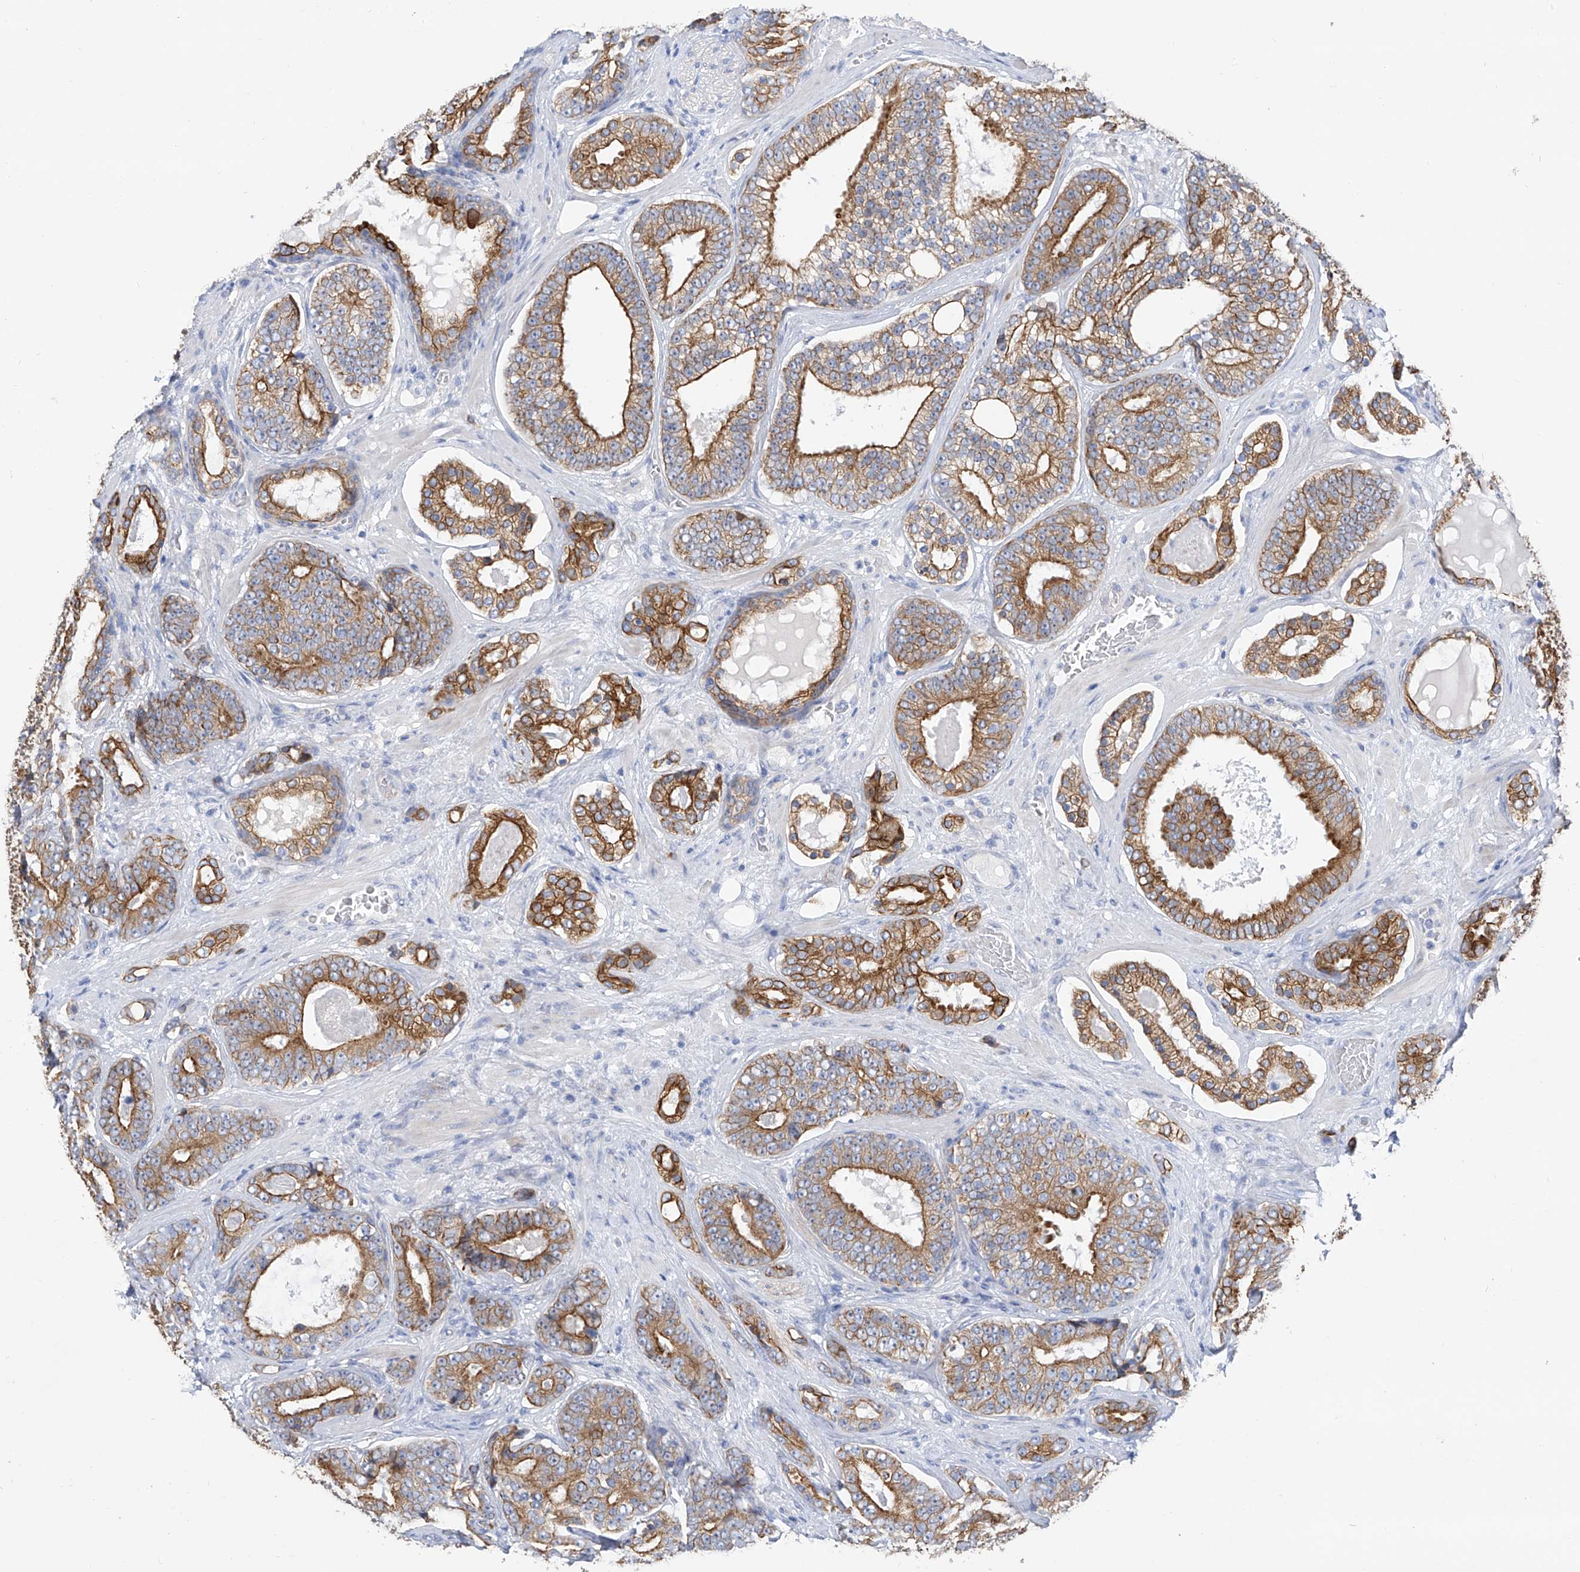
{"staining": {"intensity": "moderate", "quantity": ">75%", "location": "cytoplasmic/membranous"}, "tissue": "prostate cancer", "cell_type": "Tumor cells", "image_type": "cancer", "snomed": [{"axis": "morphology", "description": "Adenocarcinoma, High grade"}, {"axis": "topography", "description": "Prostate"}], "caption": "Prostate cancer stained for a protein (brown) shows moderate cytoplasmic/membranous positive expression in about >75% of tumor cells.", "gene": "PIK3C2B", "patient": {"sex": "male", "age": 60}}